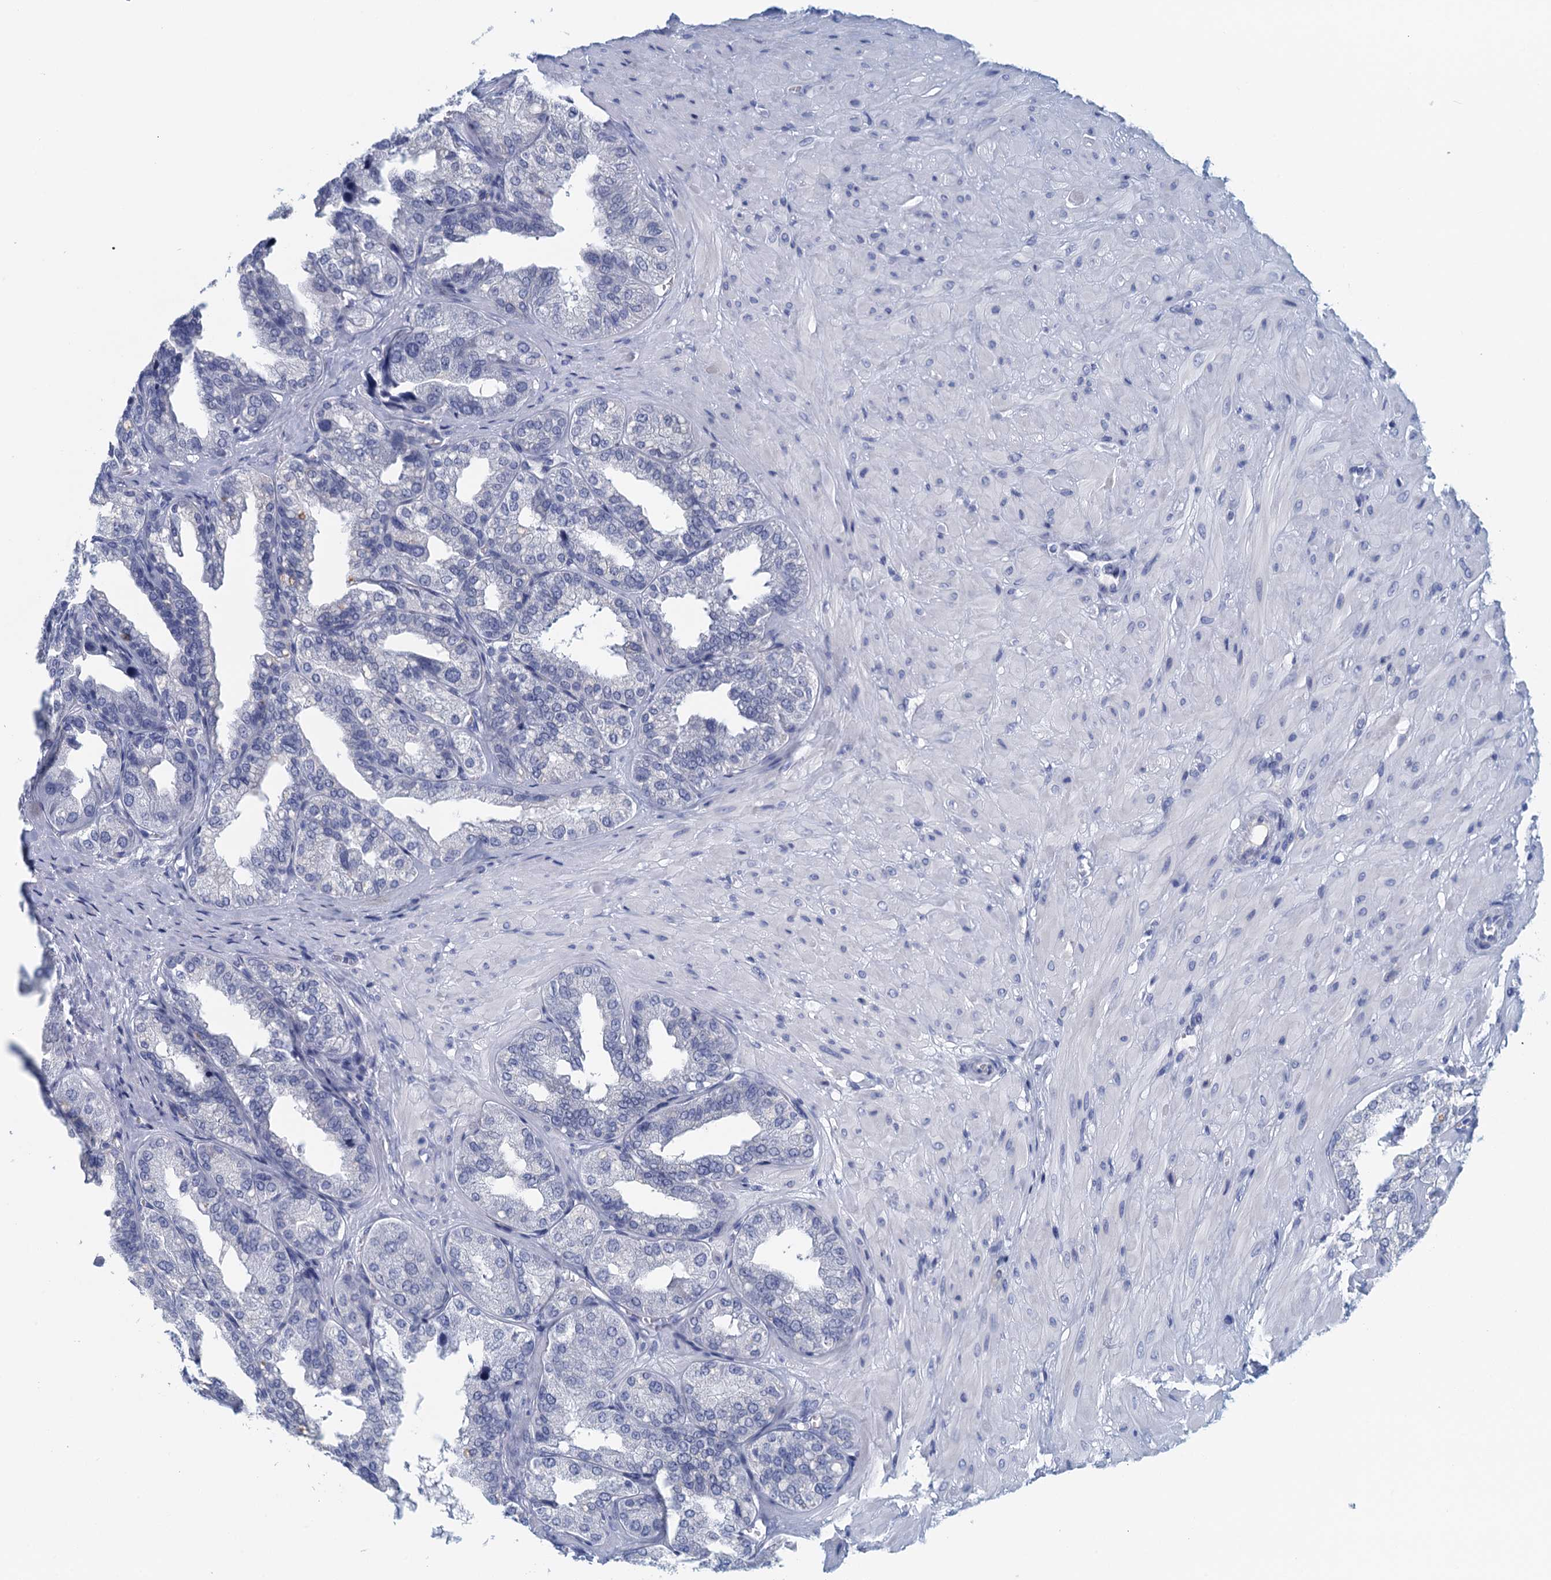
{"staining": {"intensity": "negative", "quantity": "none", "location": "none"}, "tissue": "seminal vesicle", "cell_type": "Glandular cells", "image_type": "normal", "snomed": [{"axis": "morphology", "description": "Normal tissue, NOS"}, {"axis": "topography", "description": "Prostate"}, {"axis": "topography", "description": "Seminal veicle"}], "caption": "Glandular cells are negative for protein expression in unremarkable human seminal vesicle.", "gene": "CYP51A1", "patient": {"sex": "male", "age": 51}}